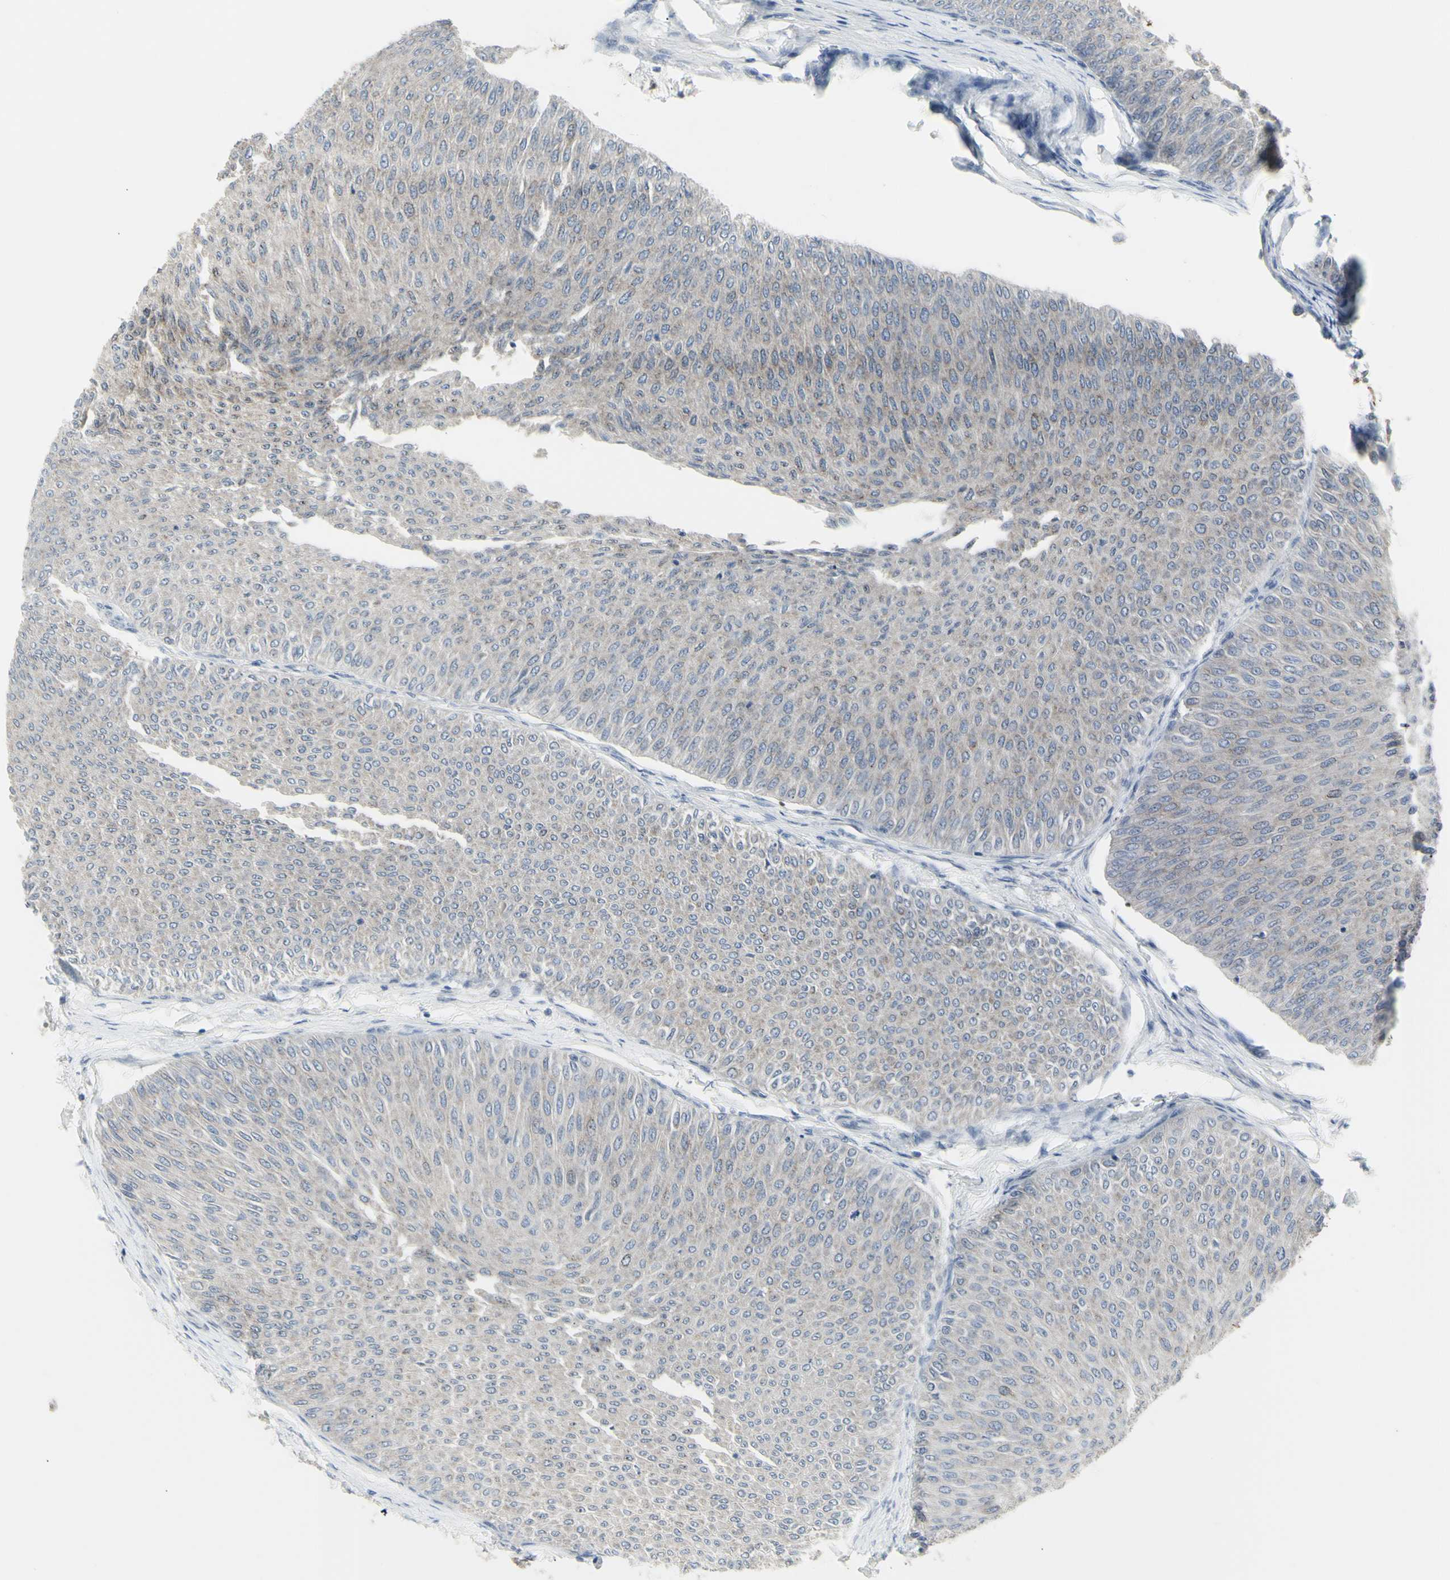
{"staining": {"intensity": "negative", "quantity": "none", "location": "none"}, "tissue": "urothelial cancer", "cell_type": "Tumor cells", "image_type": "cancer", "snomed": [{"axis": "morphology", "description": "Urothelial carcinoma, Low grade"}, {"axis": "topography", "description": "Urinary bladder"}], "caption": "Immunohistochemistry (IHC) of human low-grade urothelial carcinoma demonstrates no expression in tumor cells.", "gene": "DHRS7B", "patient": {"sex": "male", "age": 78}}